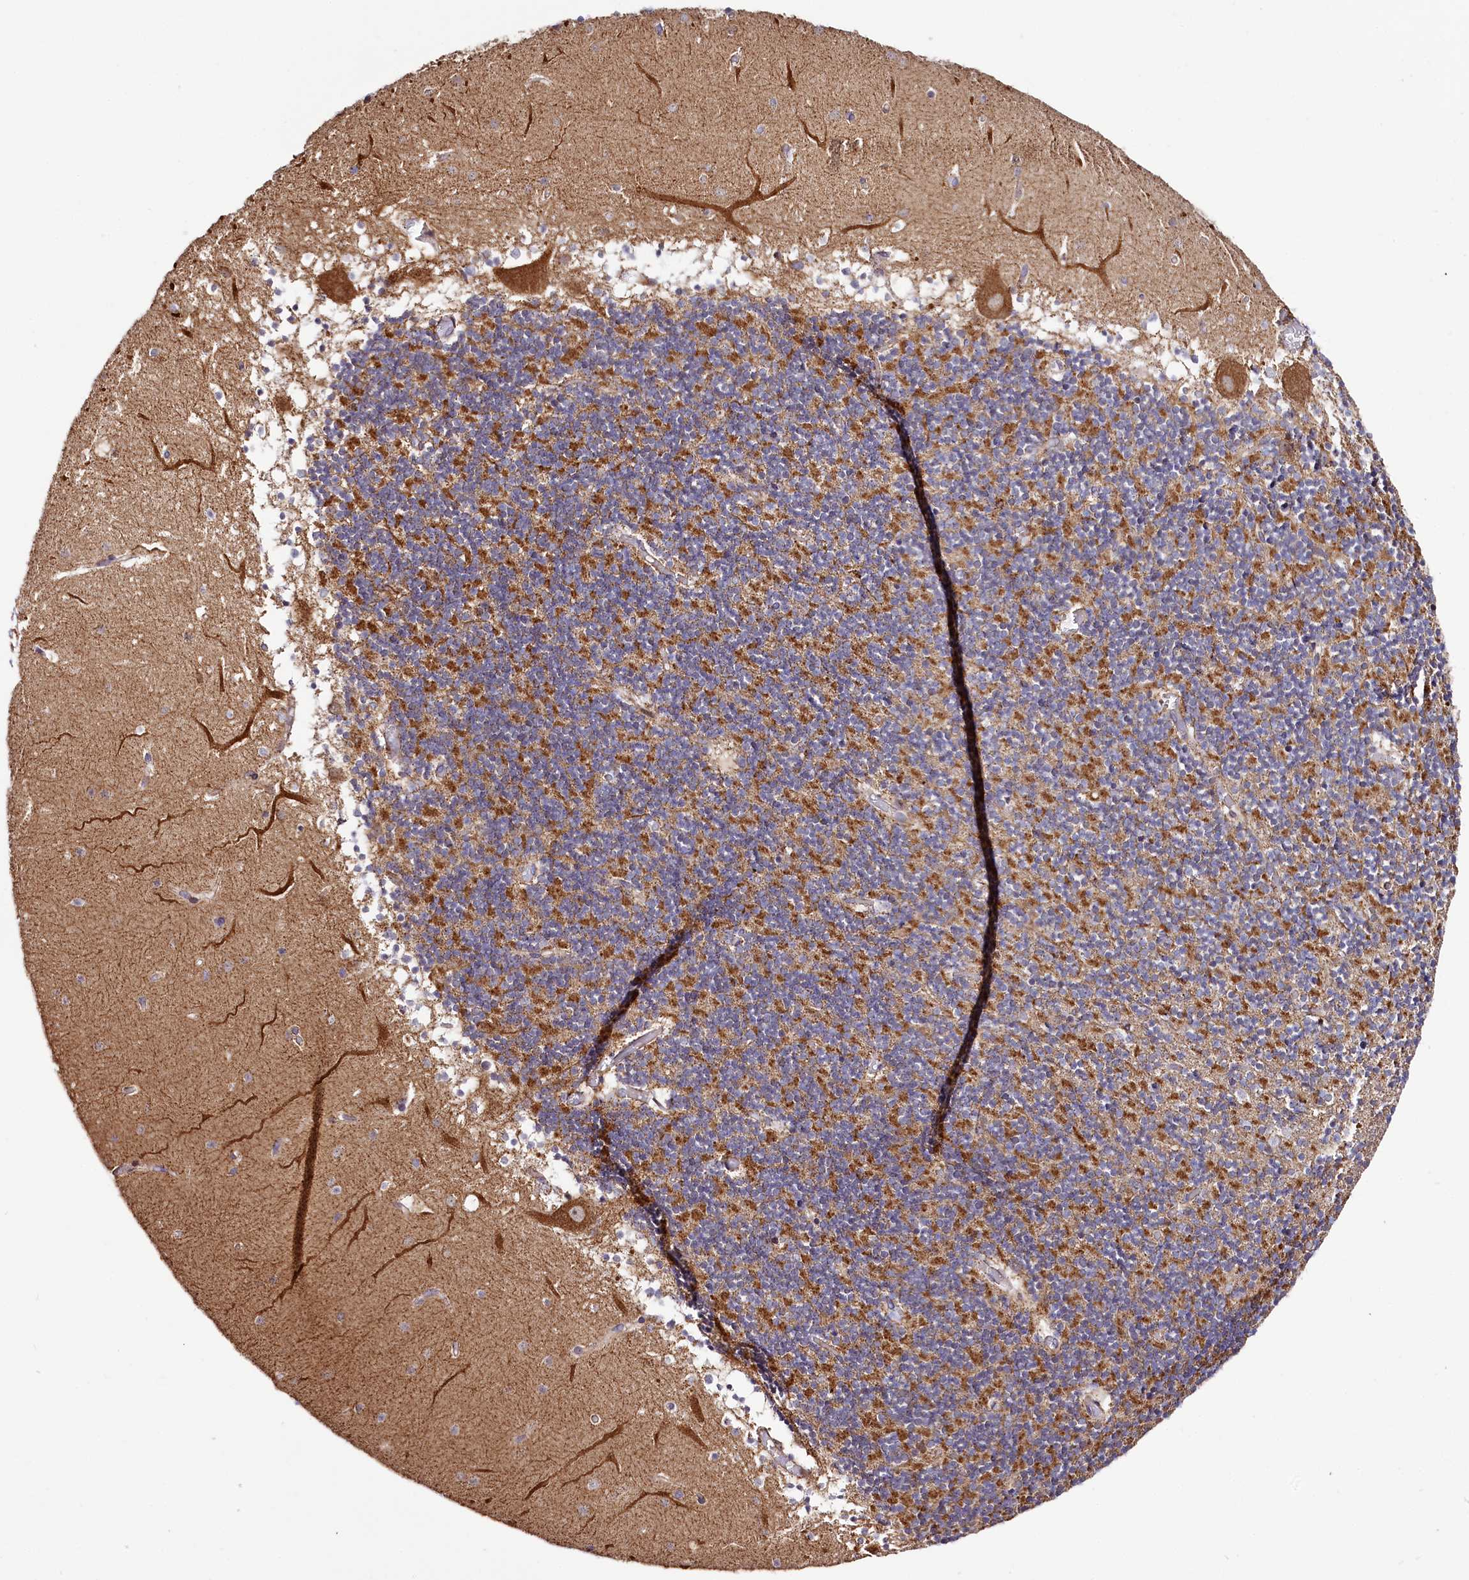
{"staining": {"intensity": "moderate", "quantity": ">75%", "location": "cytoplasmic/membranous"}, "tissue": "cerebellum", "cell_type": "Cells in granular layer", "image_type": "normal", "snomed": [{"axis": "morphology", "description": "Normal tissue, NOS"}, {"axis": "topography", "description": "Cerebellum"}], "caption": "High-magnification brightfield microscopy of unremarkable cerebellum stained with DAB (3,3'-diaminobenzidine) (brown) and counterstained with hematoxylin (blue). cells in granular layer exhibit moderate cytoplasmic/membranous positivity is appreciated in approximately>75% of cells.", "gene": "ST7", "patient": {"sex": "female", "age": 28}}